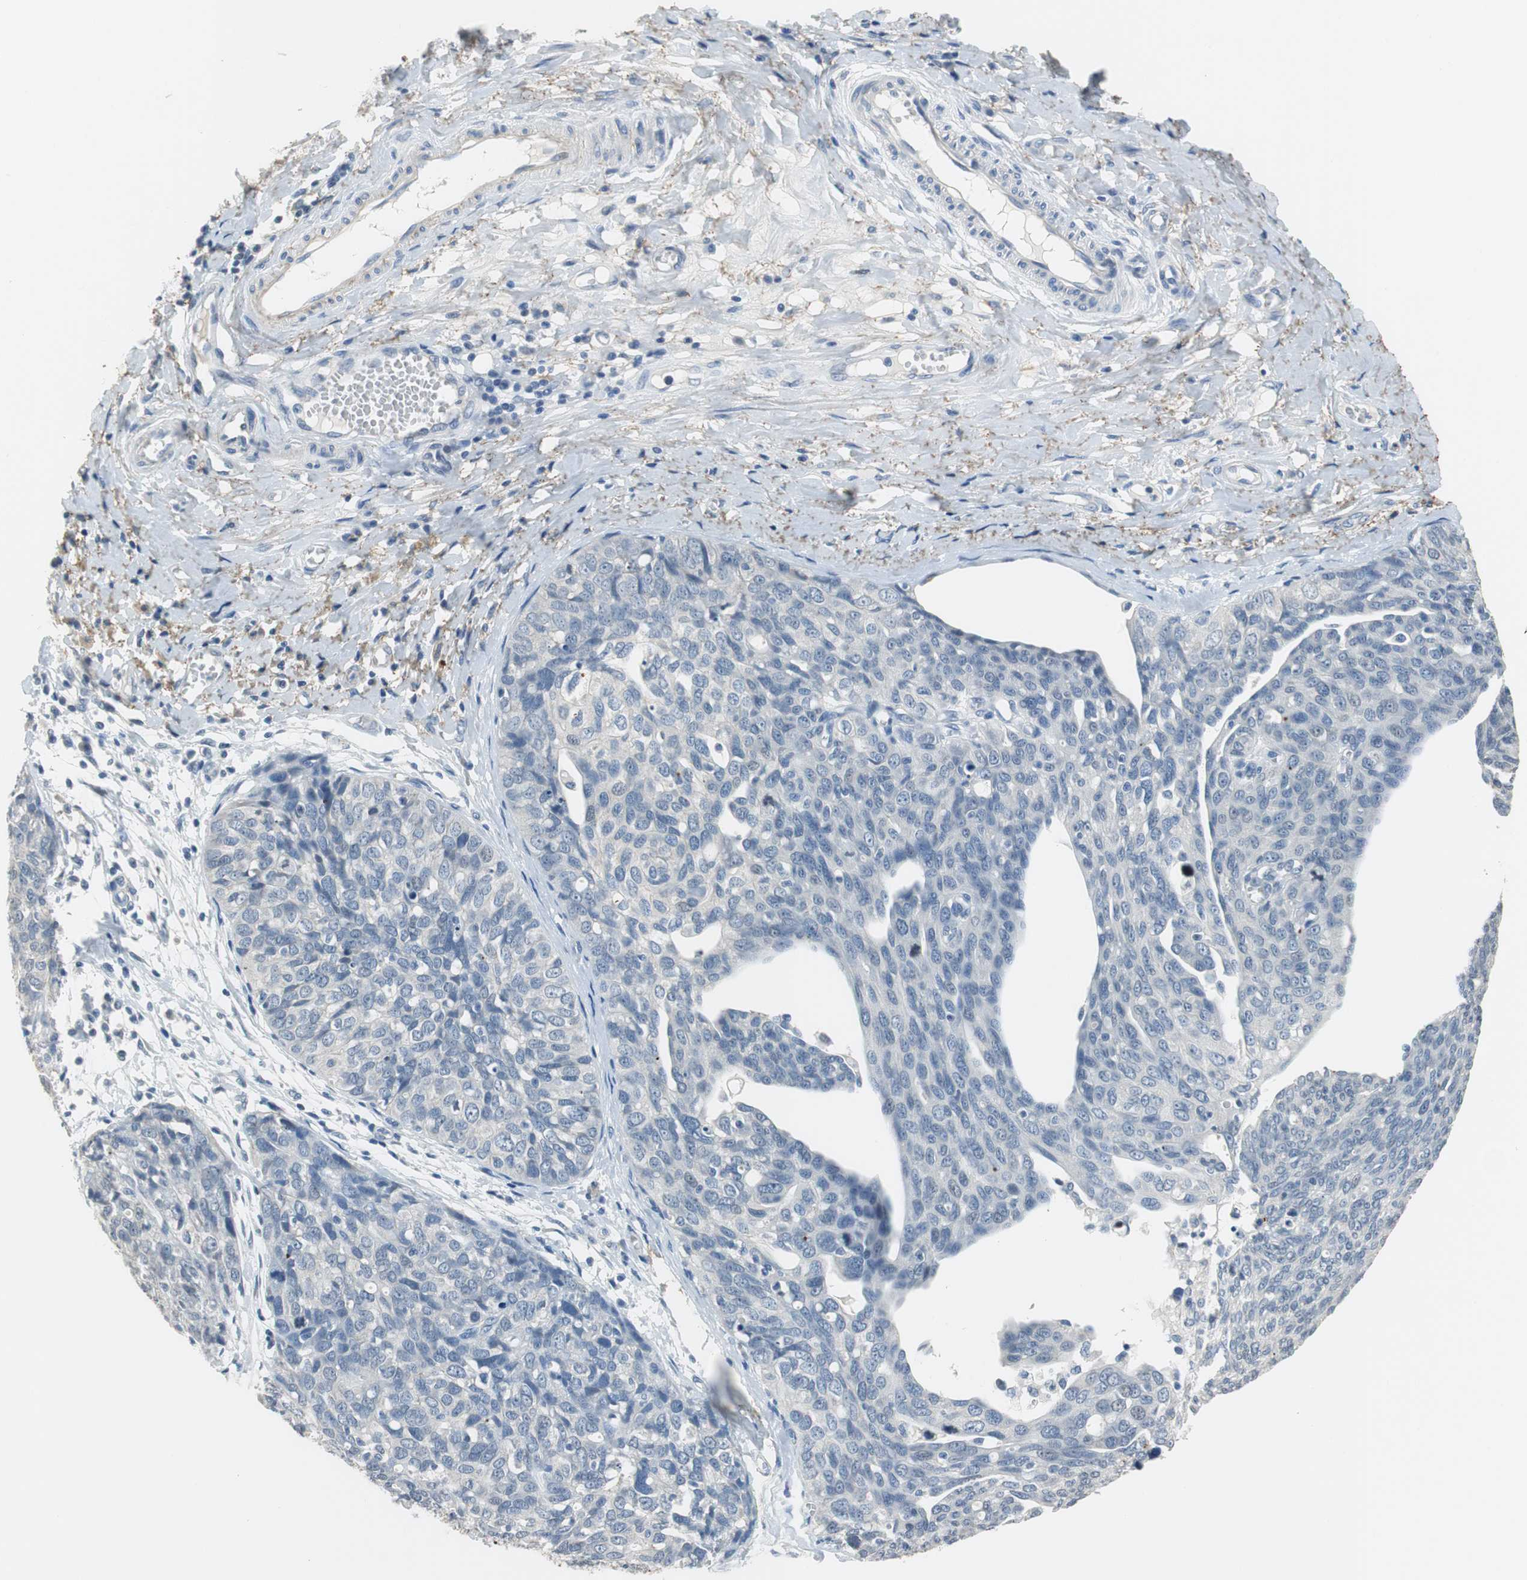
{"staining": {"intensity": "negative", "quantity": "none", "location": "none"}, "tissue": "ovarian cancer", "cell_type": "Tumor cells", "image_type": "cancer", "snomed": [{"axis": "morphology", "description": "Carcinoma, endometroid"}, {"axis": "topography", "description": "Ovary"}], "caption": "DAB (3,3'-diaminobenzidine) immunohistochemical staining of ovarian cancer (endometroid carcinoma) demonstrates no significant expression in tumor cells.", "gene": "MUC7", "patient": {"sex": "female", "age": 60}}